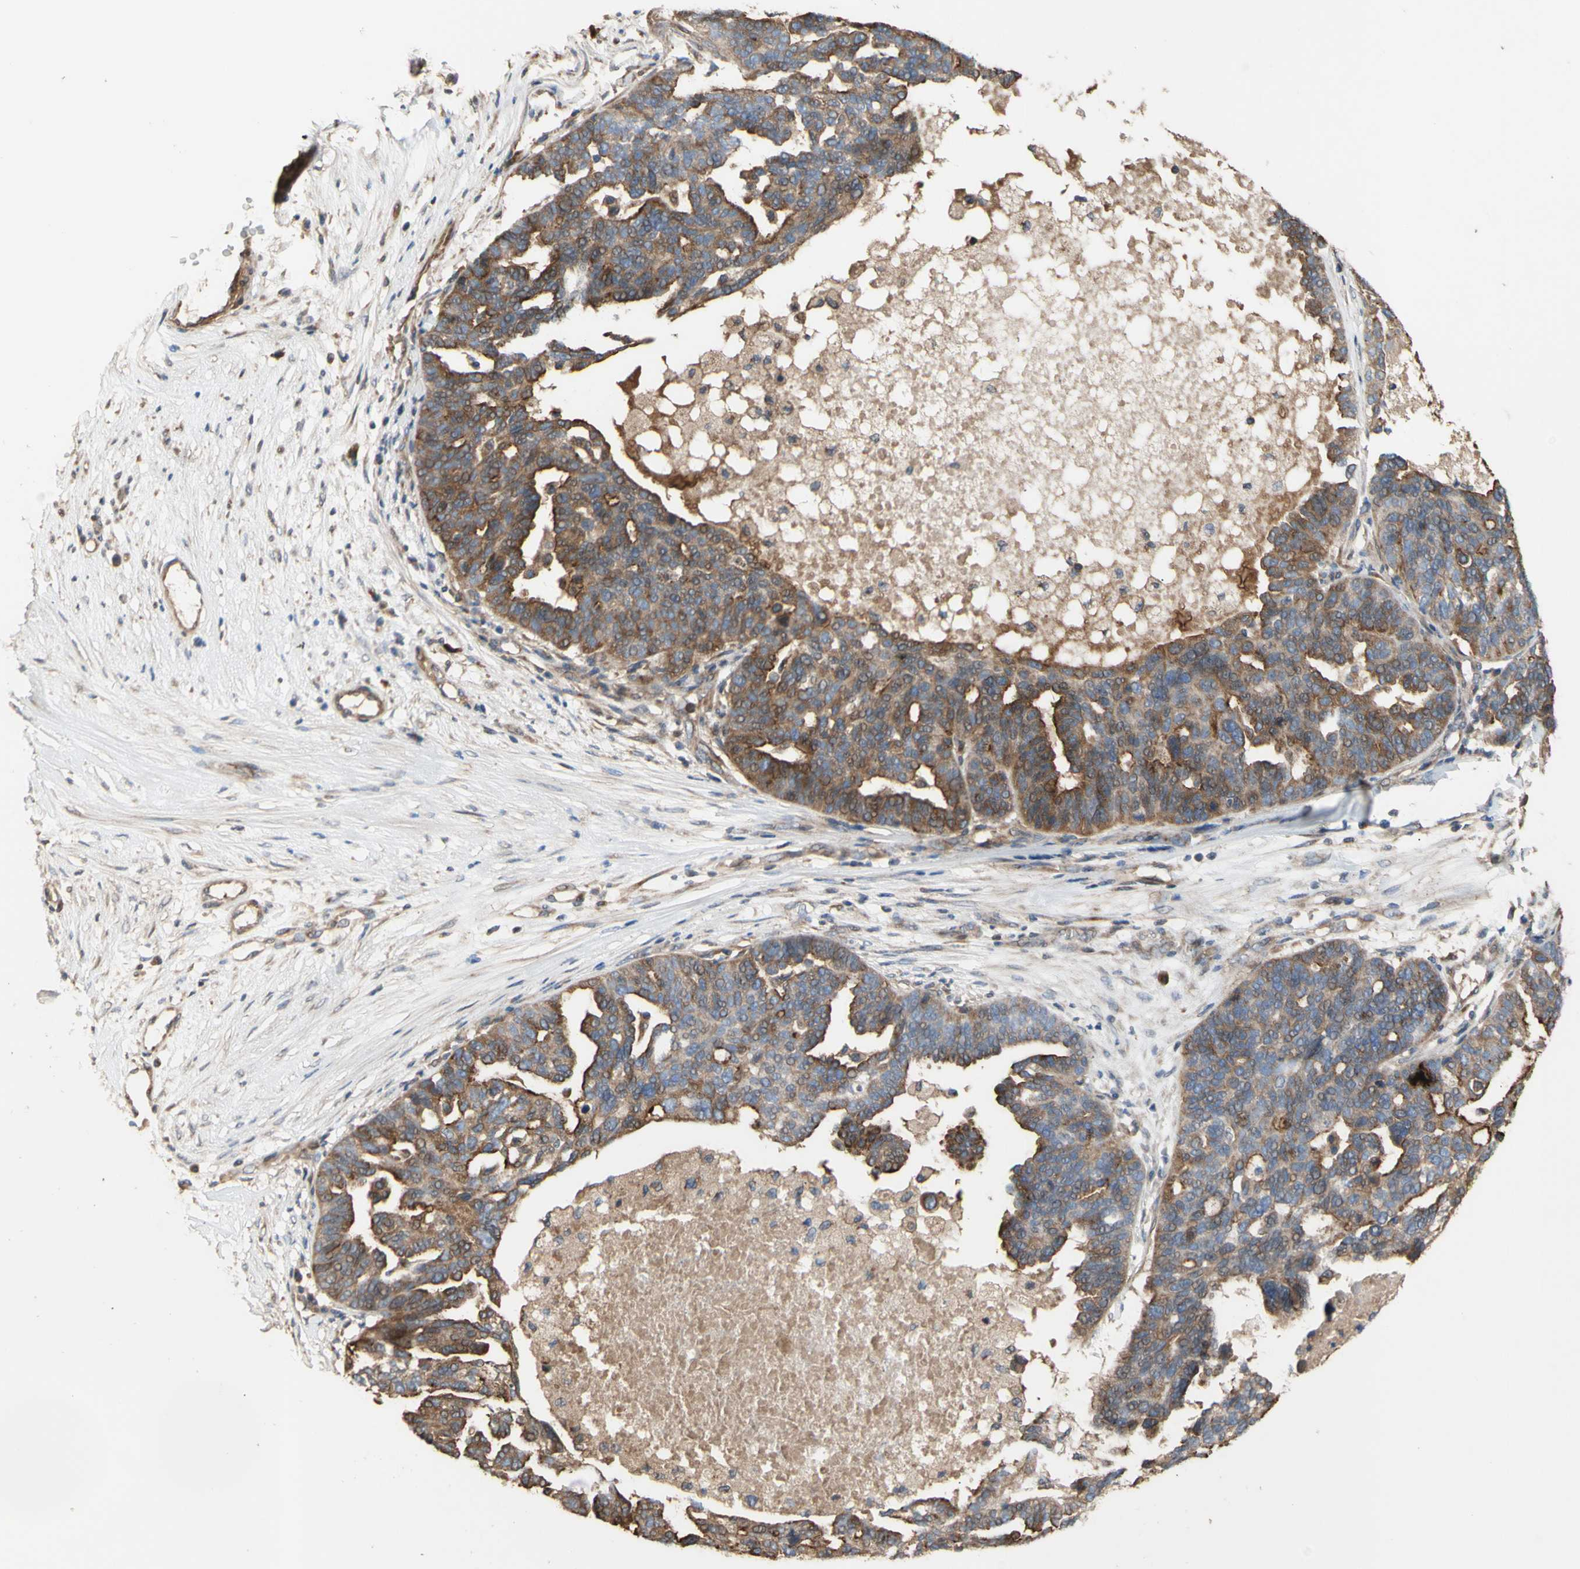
{"staining": {"intensity": "moderate", "quantity": ">75%", "location": "cytoplasmic/membranous"}, "tissue": "ovarian cancer", "cell_type": "Tumor cells", "image_type": "cancer", "snomed": [{"axis": "morphology", "description": "Cystadenocarcinoma, serous, NOS"}, {"axis": "topography", "description": "Ovary"}], "caption": "A photomicrograph showing moderate cytoplasmic/membranous positivity in approximately >75% of tumor cells in ovarian serous cystadenocarcinoma, as visualized by brown immunohistochemical staining.", "gene": "NECTIN3", "patient": {"sex": "female", "age": 59}}